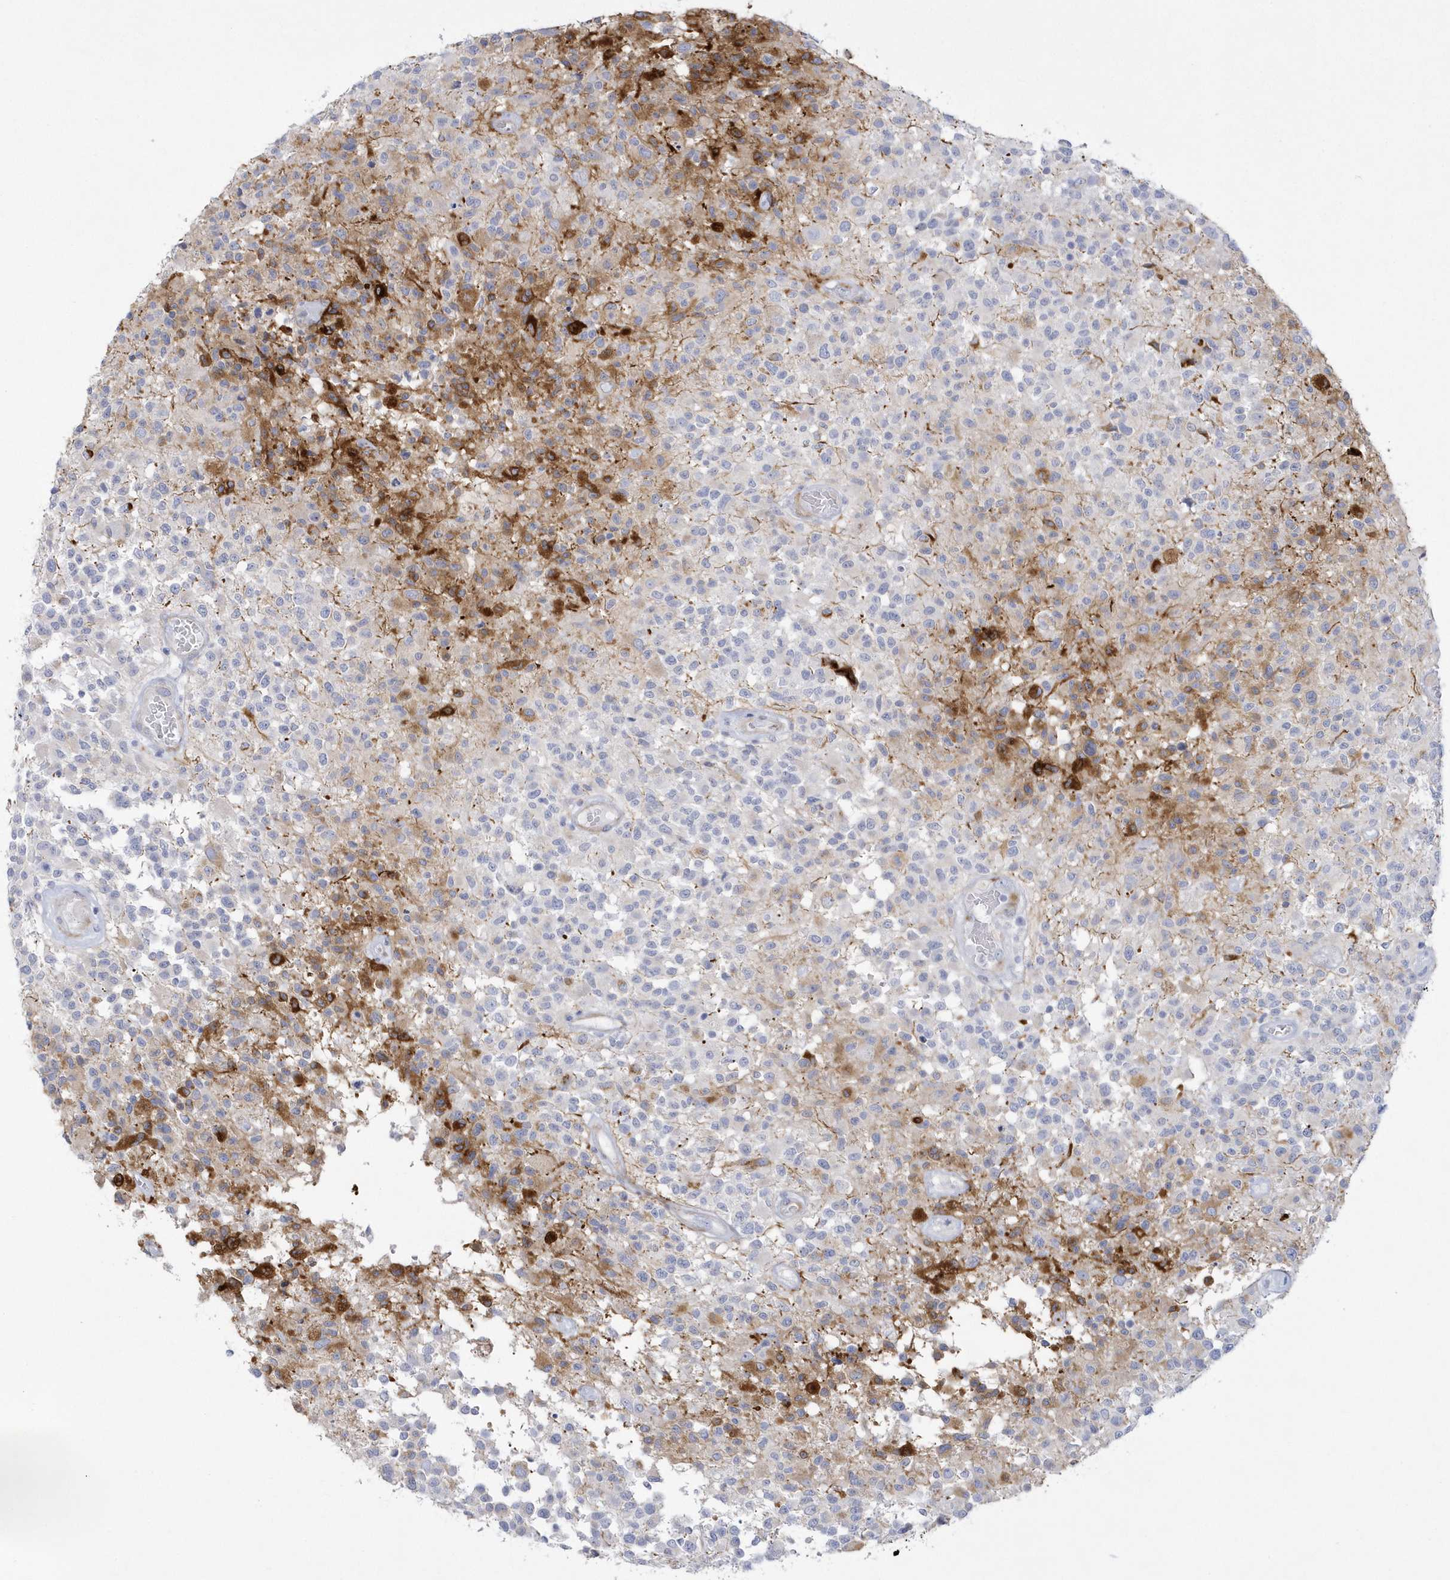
{"staining": {"intensity": "strong", "quantity": "<25%", "location": "cytoplasmic/membranous"}, "tissue": "glioma", "cell_type": "Tumor cells", "image_type": "cancer", "snomed": [{"axis": "morphology", "description": "Glioma, malignant, High grade"}, {"axis": "morphology", "description": "Glioblastoma, NOS"}, {"axis": "topography", "description": "Brain"}], "caption": "A micrograph of glioma stained for a protein exhibits strong cytoplasmic/membranous brown staining in tumor cells. The protein of interest is stained brown, and the nuclei are stained in blue (DAB IHC with brightfield microscopy, high magnification).", "gene": "WDR27", "patient": {"sex": "male", "age": 60}}